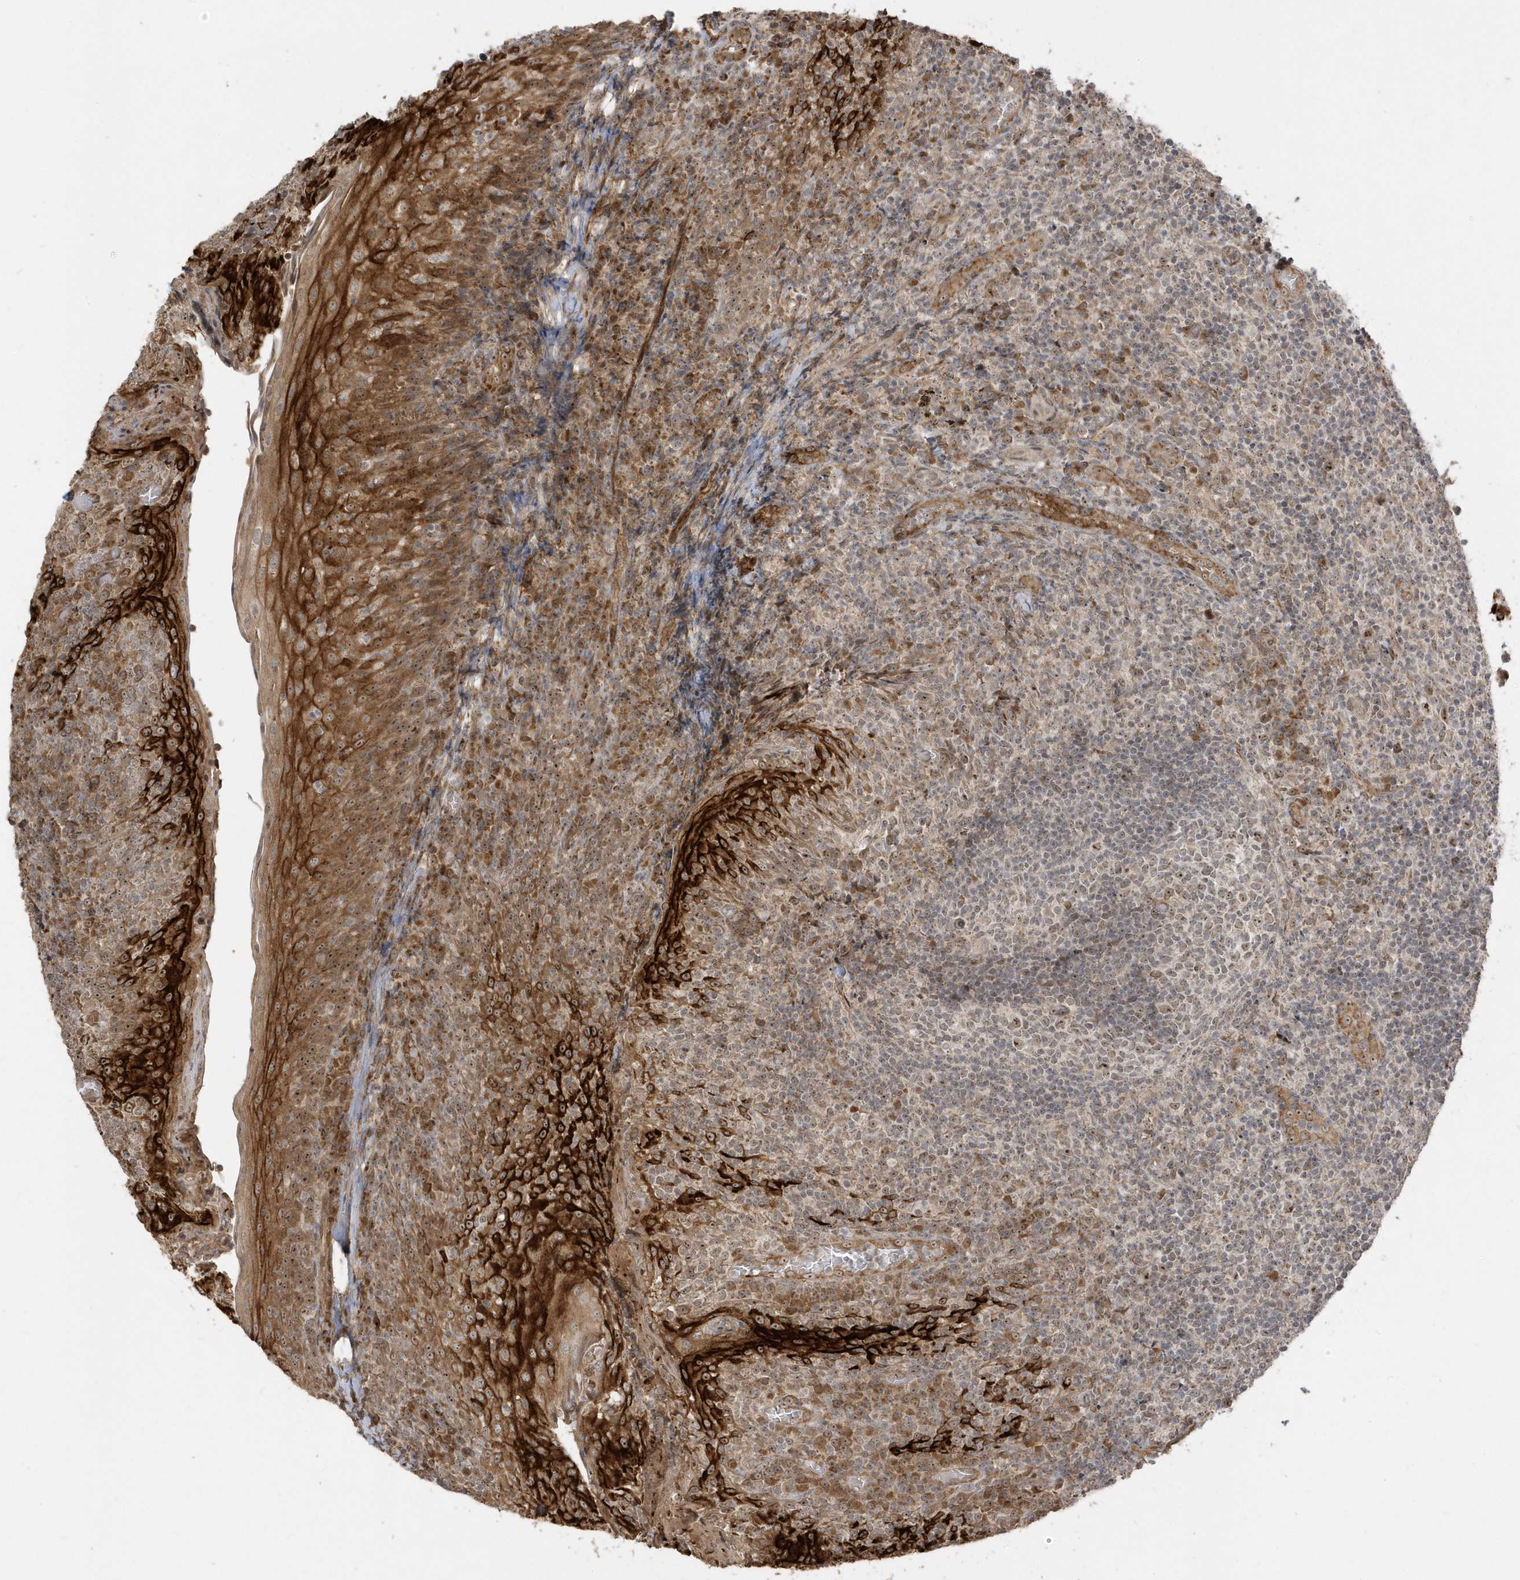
{"staining": {"intensity": "weak", "quantity": ">75%", "location": "cytoplasmic/membranous,nuclear"}, "tissue": "tonsil", "cell_type": "Germinal center cells", "image_type": "normal", "snomed": [{"axis": "morphology", "description": "Normal tissue, NOS"}, {"axis": "topography", "description": "Tonsil"}], "caption": "Brown immunohistochemical staining in benign tonsil displays weak cytoplasmic/membranous,nuclear staining in approximately >75% of germinal center cells. (IHC, brightfield microscopy, high magnification).", "gene": "ECM2", "patient": {"sex": "female", "age": 19}}